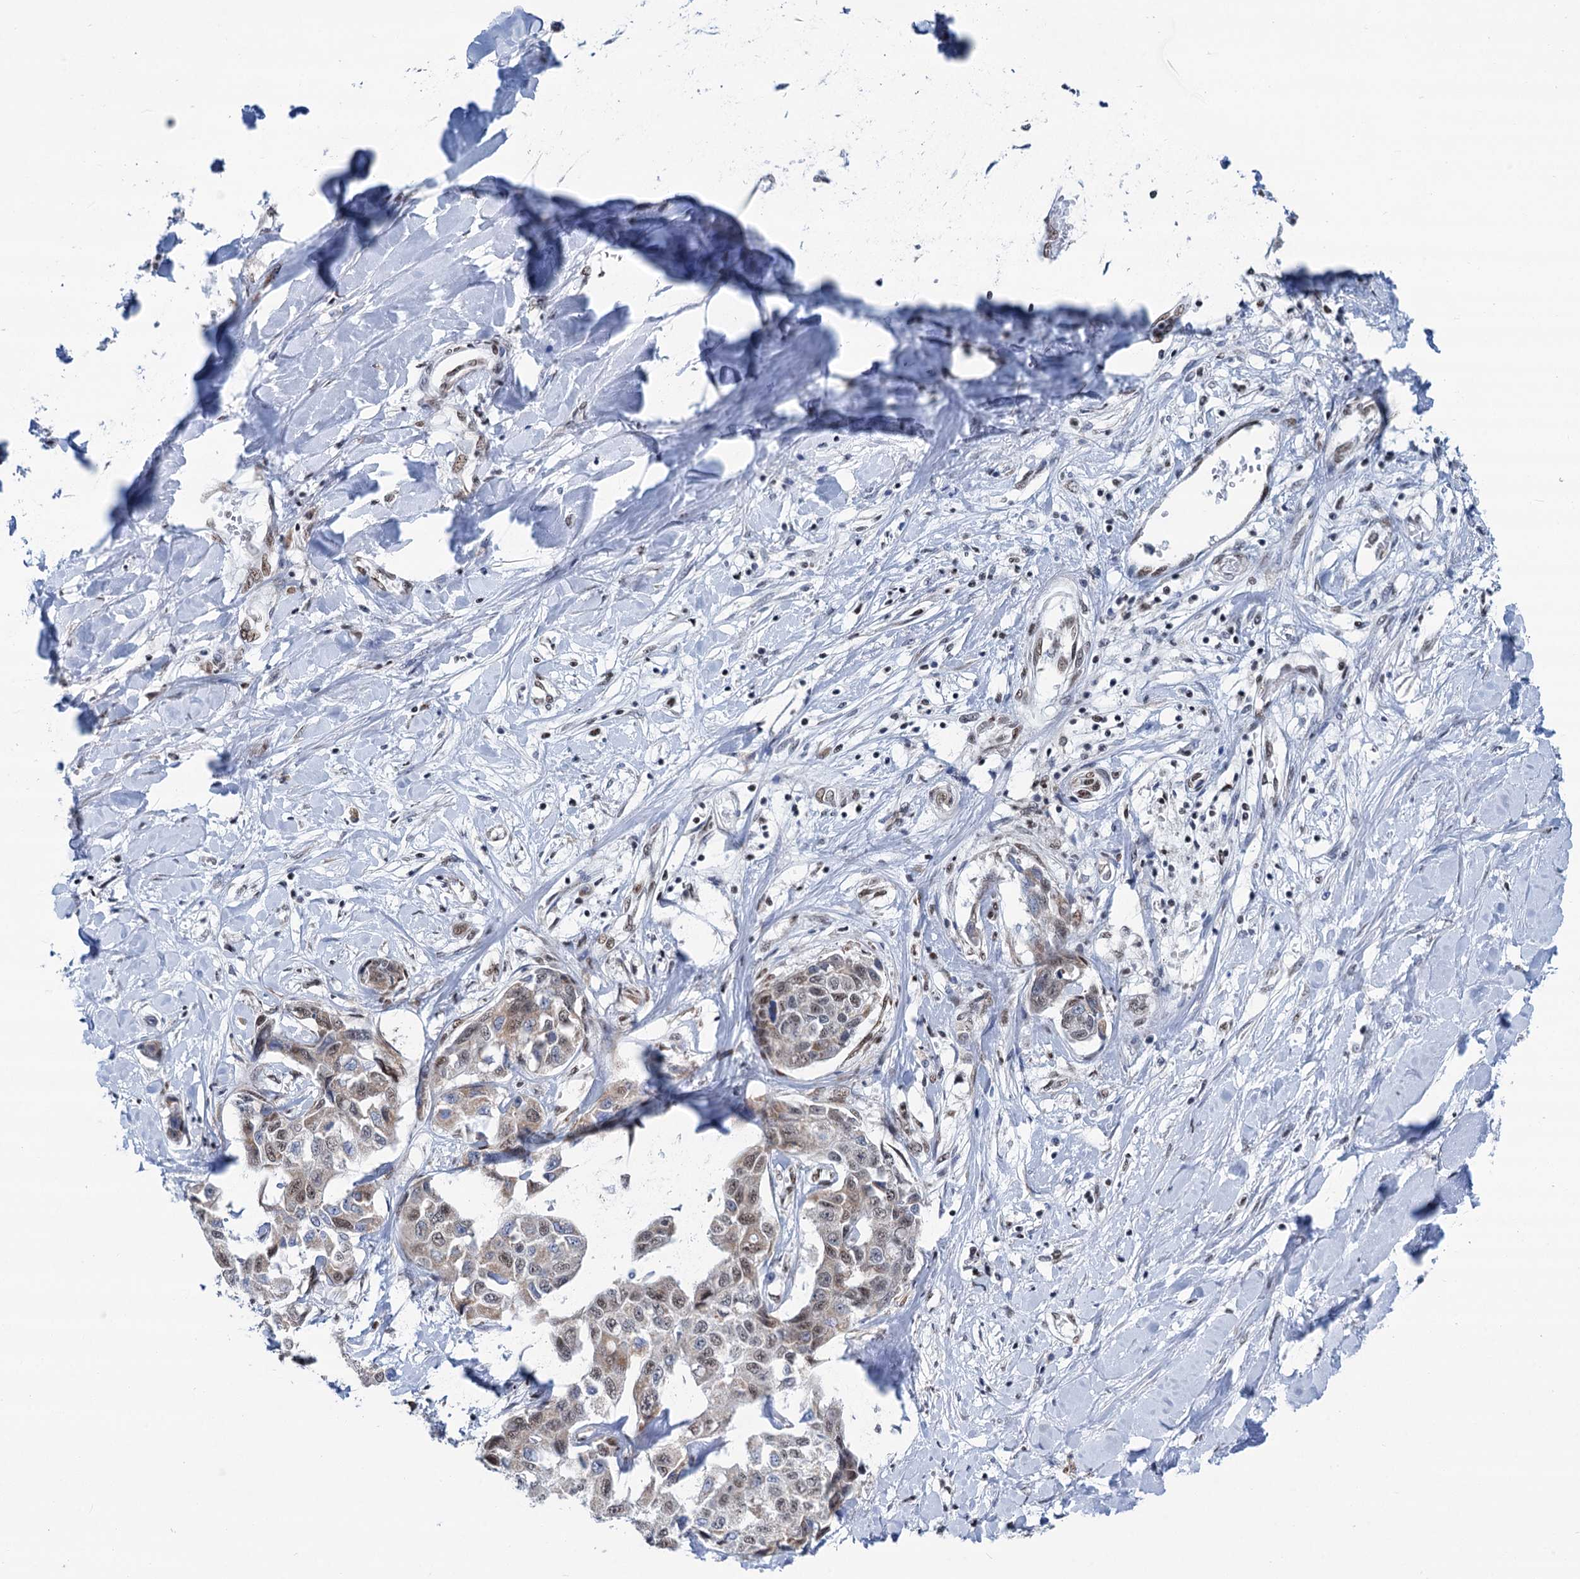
{"staining": {"intensity": "weak", "quantity": "25%-75%", "location": "cytoplasmic/membranous,nuclear"}, "tissue": "liver cancer", "cell_type": "Tumor cells", "image_type": "cancer", "snomed": [{"axis": "morphology", "description": "Cholangiocarcinoma"}, {"axis": "topography", "description": "Liver"}], "caption": "Immunohistochemistry (IHC) (DAB) staining of liver cancer demonstrates weak cytoplasmic/membranous and nuclear protein staining in about 25%-75% of tumor cells. Nuclei are stained in blue.", "gene": "SREK1", "patient": {"sex": "male", "age": 59}}